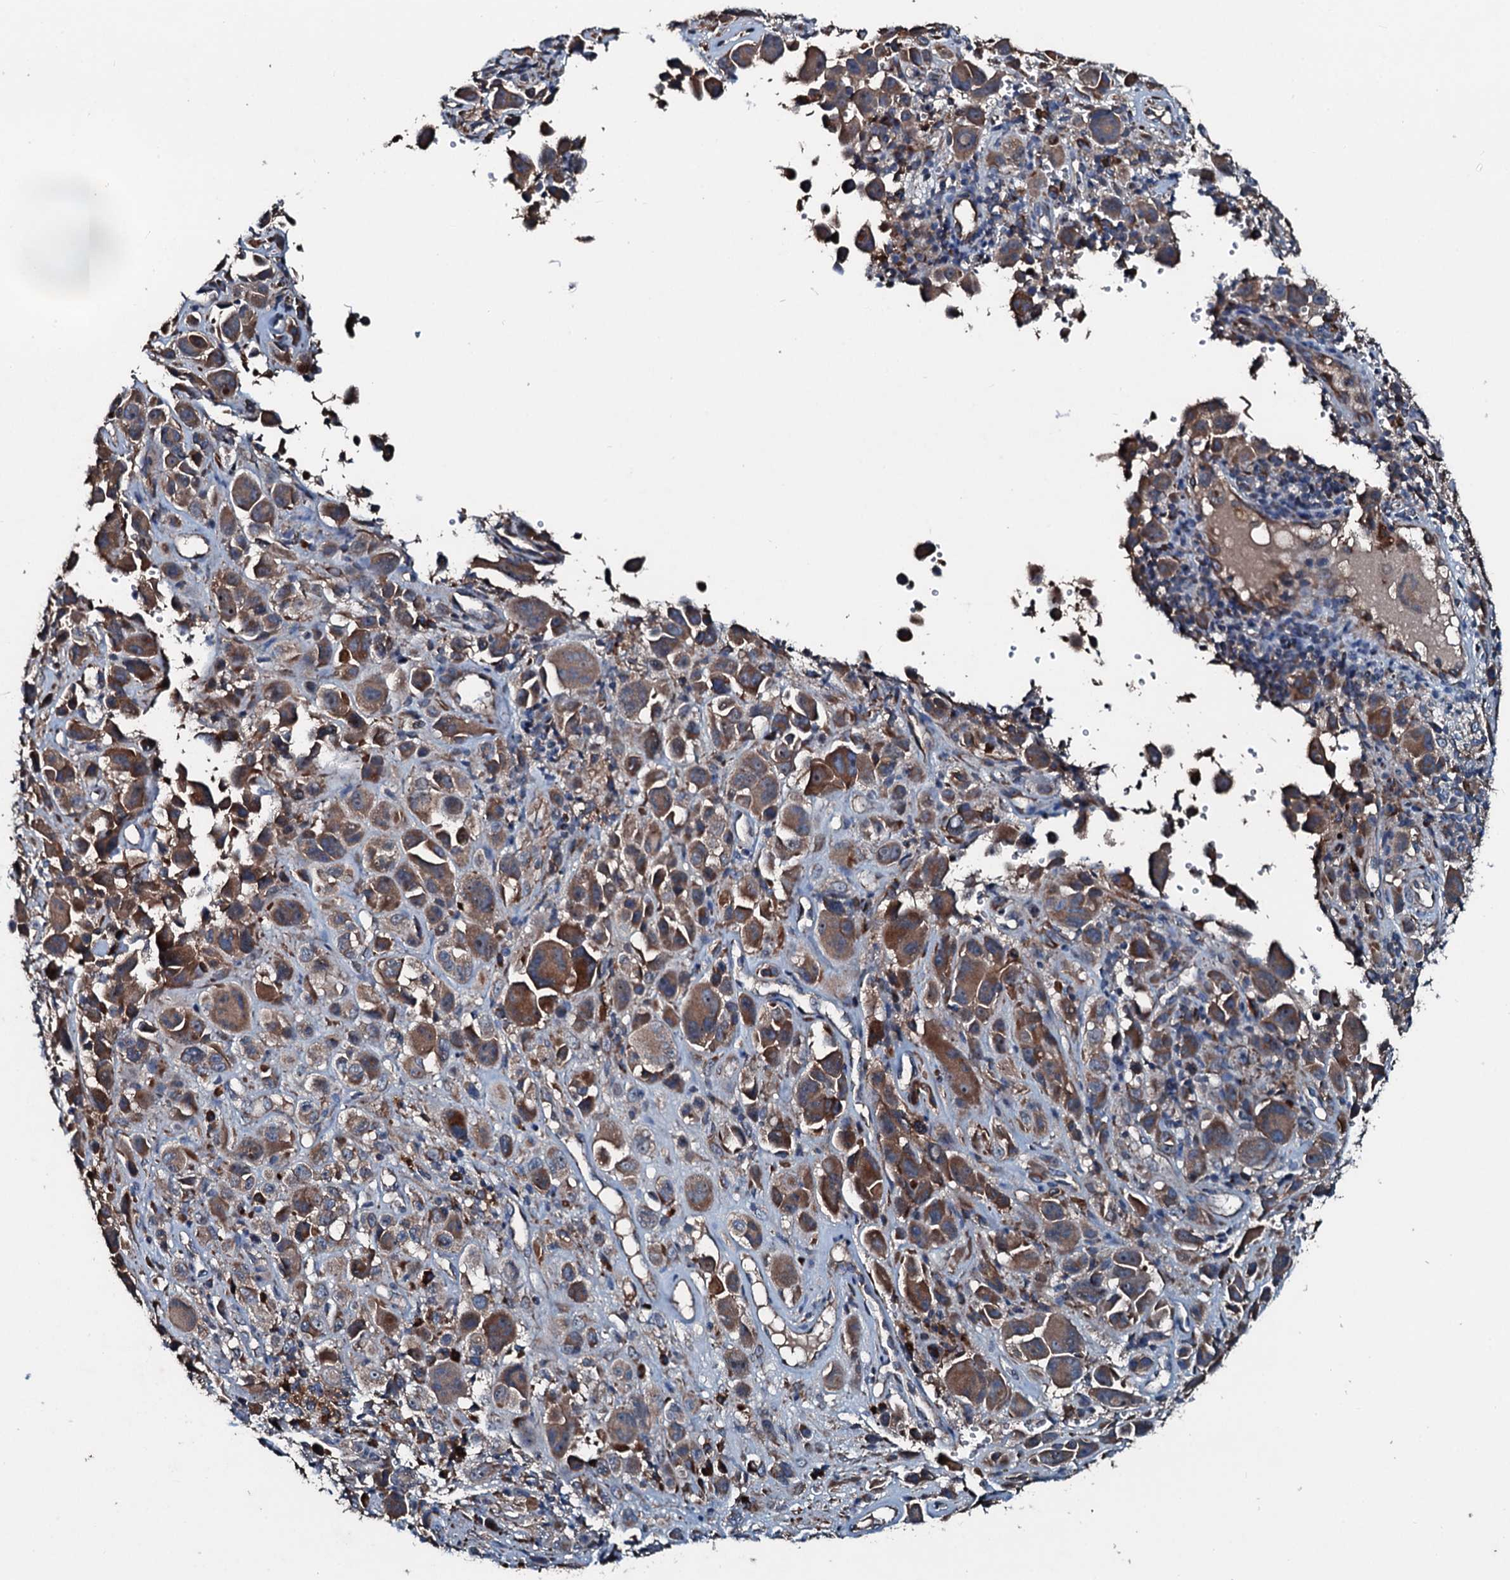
{"staining": {"intensity": "moderate", "quantity": ">75%", "location": "cytoplasmic/membranous"}, "tissue": "melanoma", "cell_type": "Tumor cells", "image_type": "cancer", "snomed": [{"axis": "morphology", "description": "Malignant melanoma, NOS"}, {"axis": "topography", "description": "Skin of trunk"}], "caption": "High-power microscopy captured an immunohistochemistry (IHC) image of malignant melanoma, revealing moderate cytoplasmic/membranous expression in about >75% of tumor cells.", "gene": "ACSS3", "patient": {"sex": "male", "age": 71}}